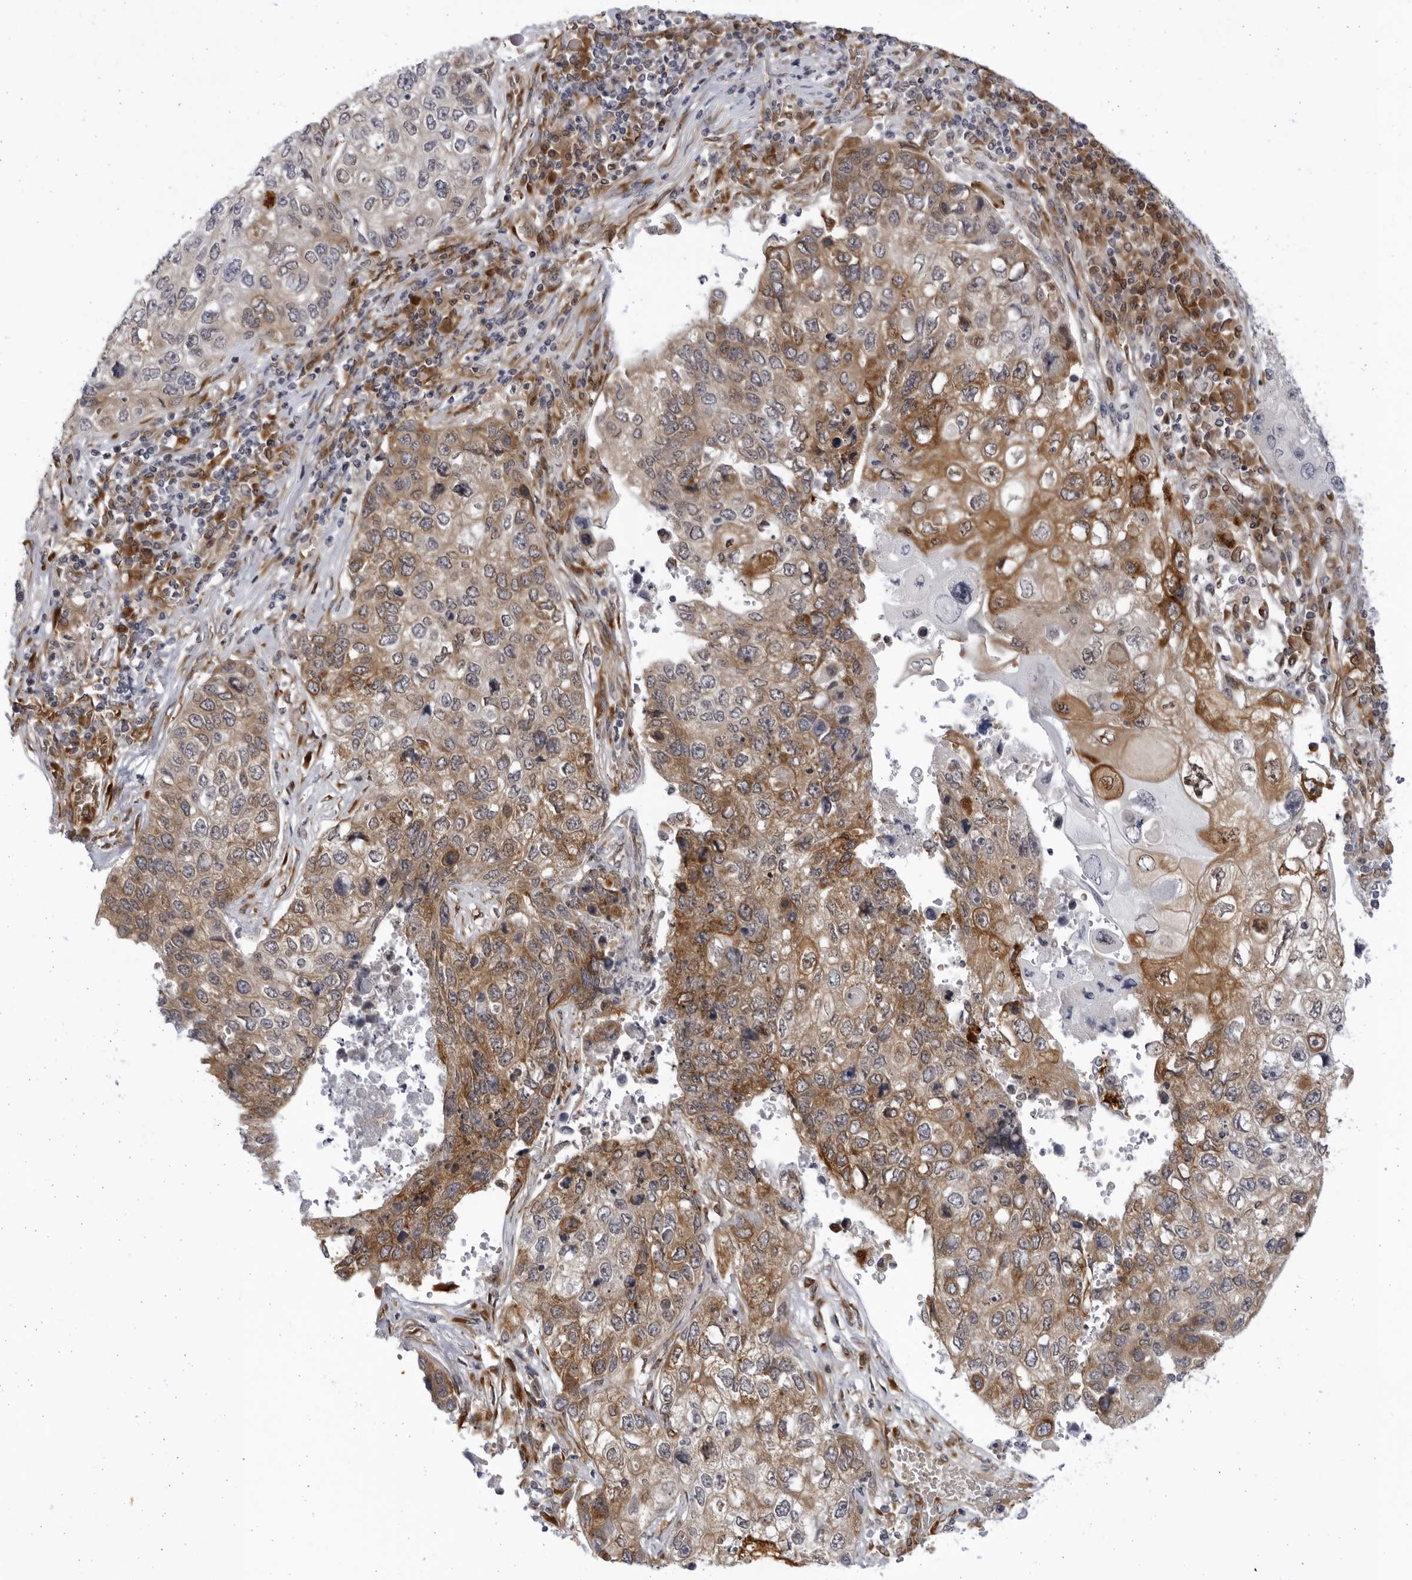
{"staining": {"intensity": "moderate", "quantity": "25%-75%", "location": "cytoplasmic/membranous"}, "tissue": "lung cancer", "cell_type": "Tumor cells", "image_type": "cancer", "snomed": [{"axis": "morphology", "description": "Squamous cell carcinoma, NOS"}, {"axis": "topography", "description": "Lung"}], "caption": "Lung cancer (squamous cell carcinoma) stained for a protein shows moderate cytoplasmic/membranous positivity in tumor cells.", "gene": "BMP2K", "patient": {"sex": "male", "age": 61}}